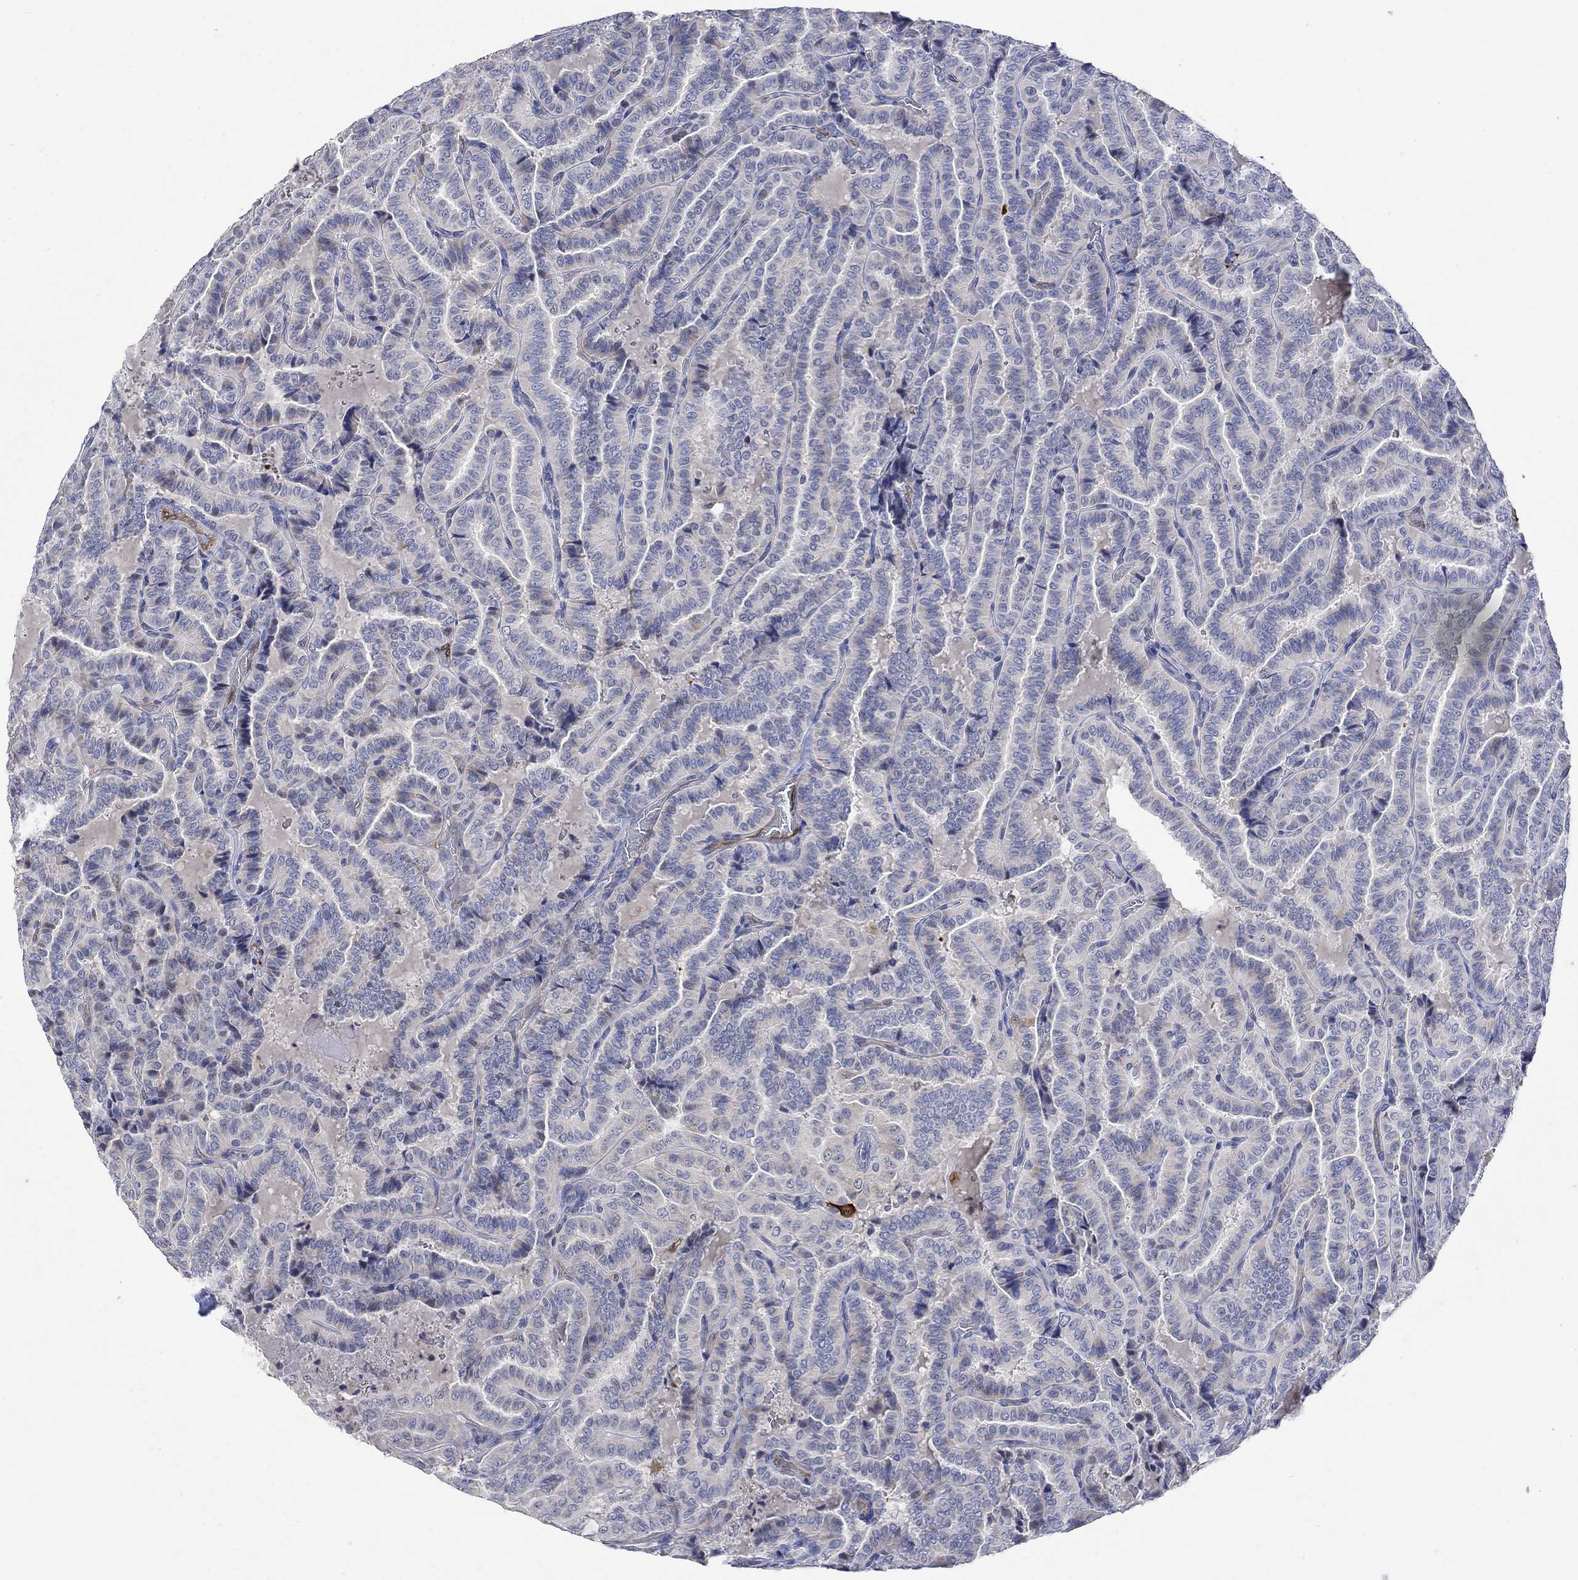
{"staining": {"intensity": "negative", "quantity": "none", "location": "none"}, "tissue": "thyroid cancer", "cell_type": "Tumor cells", "image_type": "cancer", "snomed": [{"axis": "morphology", "description": "Papillary adenocarcinoma, NOS"}, {"axis": "topography", "description": "Thyroid gland"}], "caption": "Thyroid cancer (papillary adenocarcinoma) was stained to show a protein in brown. There is no significant positivity in tumor cells.", "gene": "TGM2", "patient": {"sex": "female", "age": 39}}